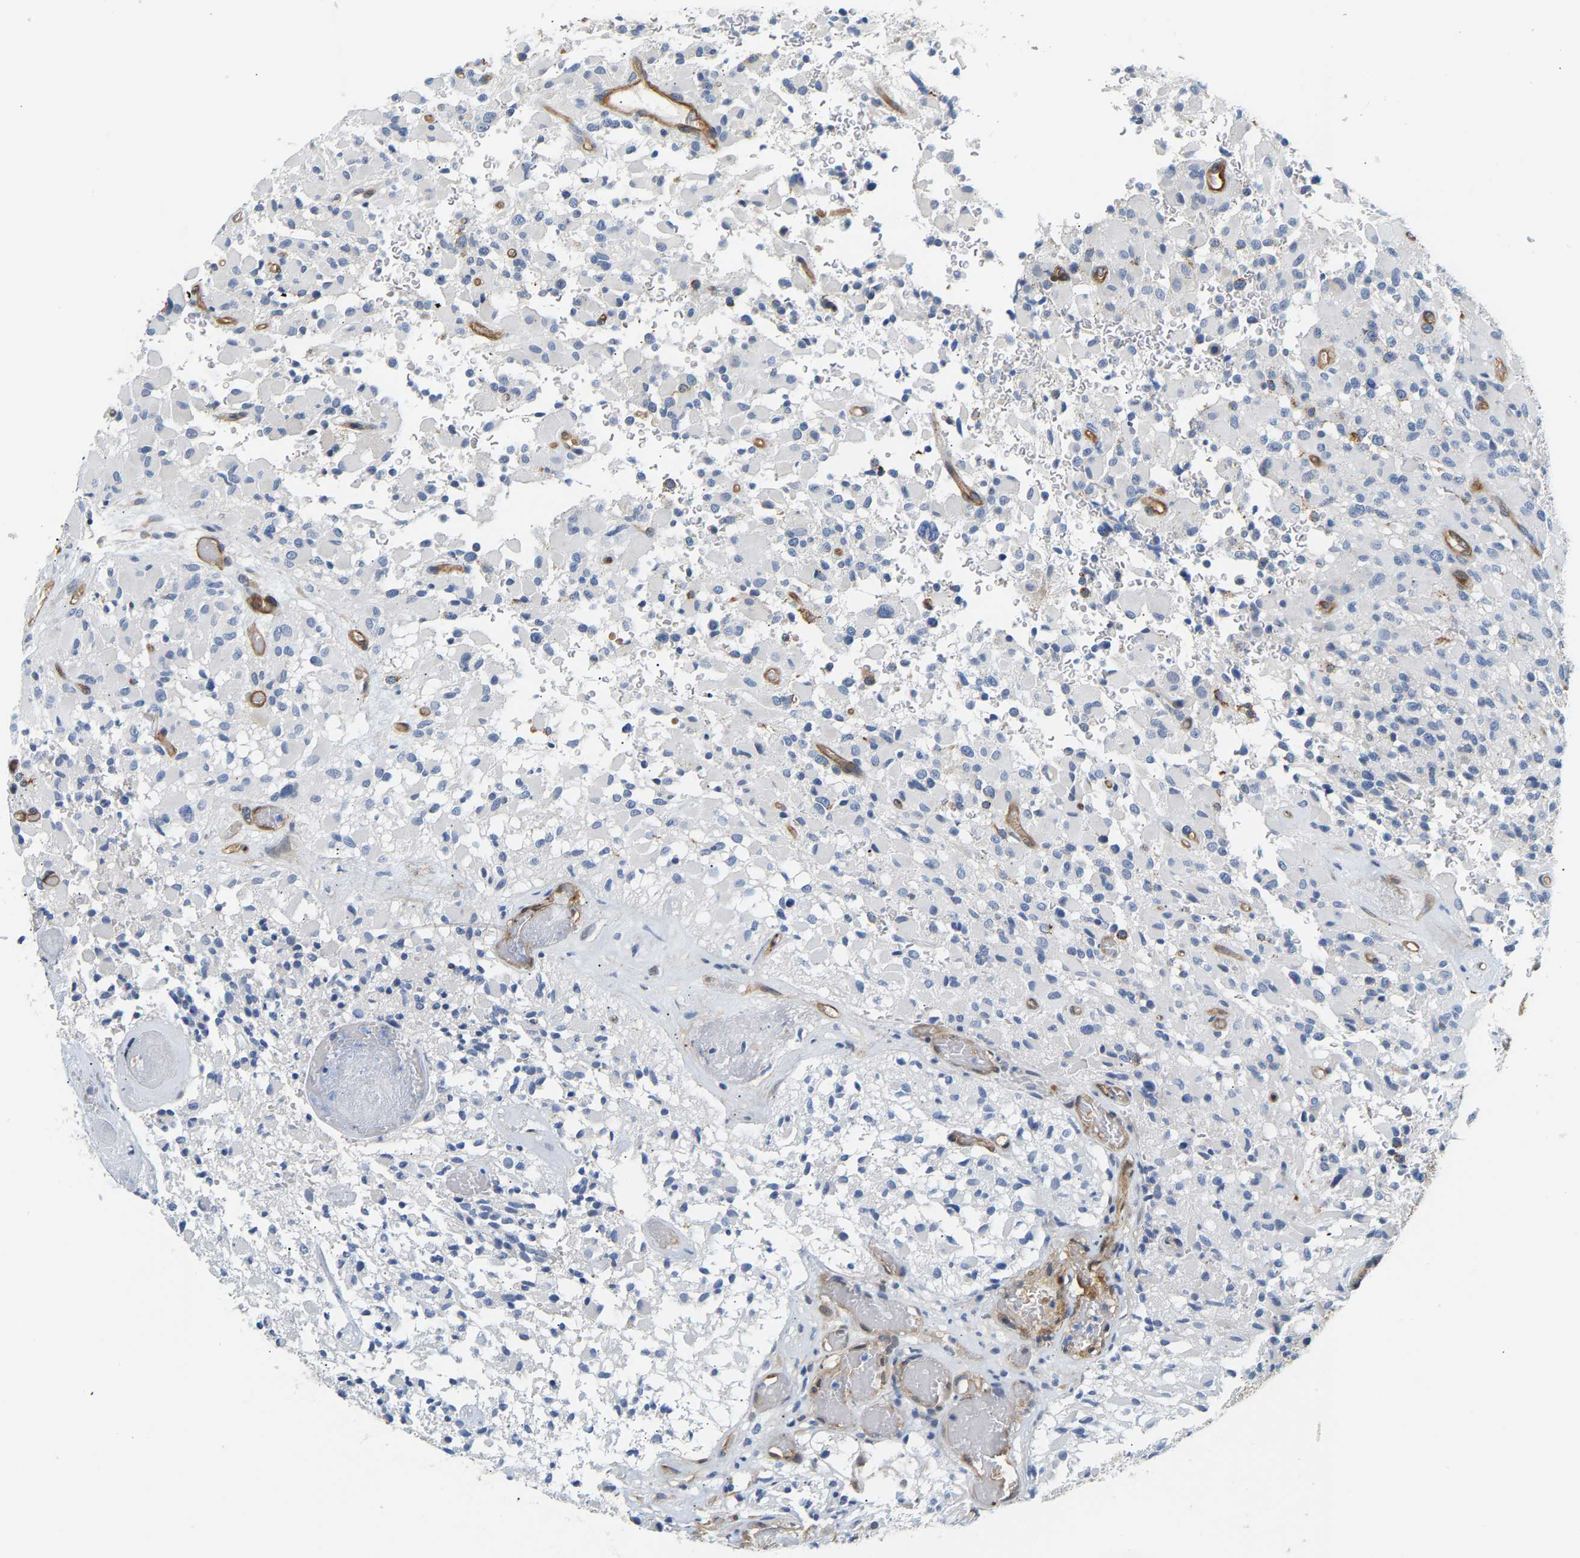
{"staining": {"intensity": "negative", "quantity": "none", "location": "none"}, "tissue": "glioma", "cell_type": "Tumor cells", "image_type": "cancer", "snomed": [{"axis": "morphology", "description": "Glioma, malignant, High grade"}, {"axis": "topography", "description": "Brain"}], "caption": "DAB immunohistochemical staining of human malignant glioma (high-grade) displays no significant staining in tumor cells.", "gene": "PAWR", "patient": {"sex": "male", "age": 71}}